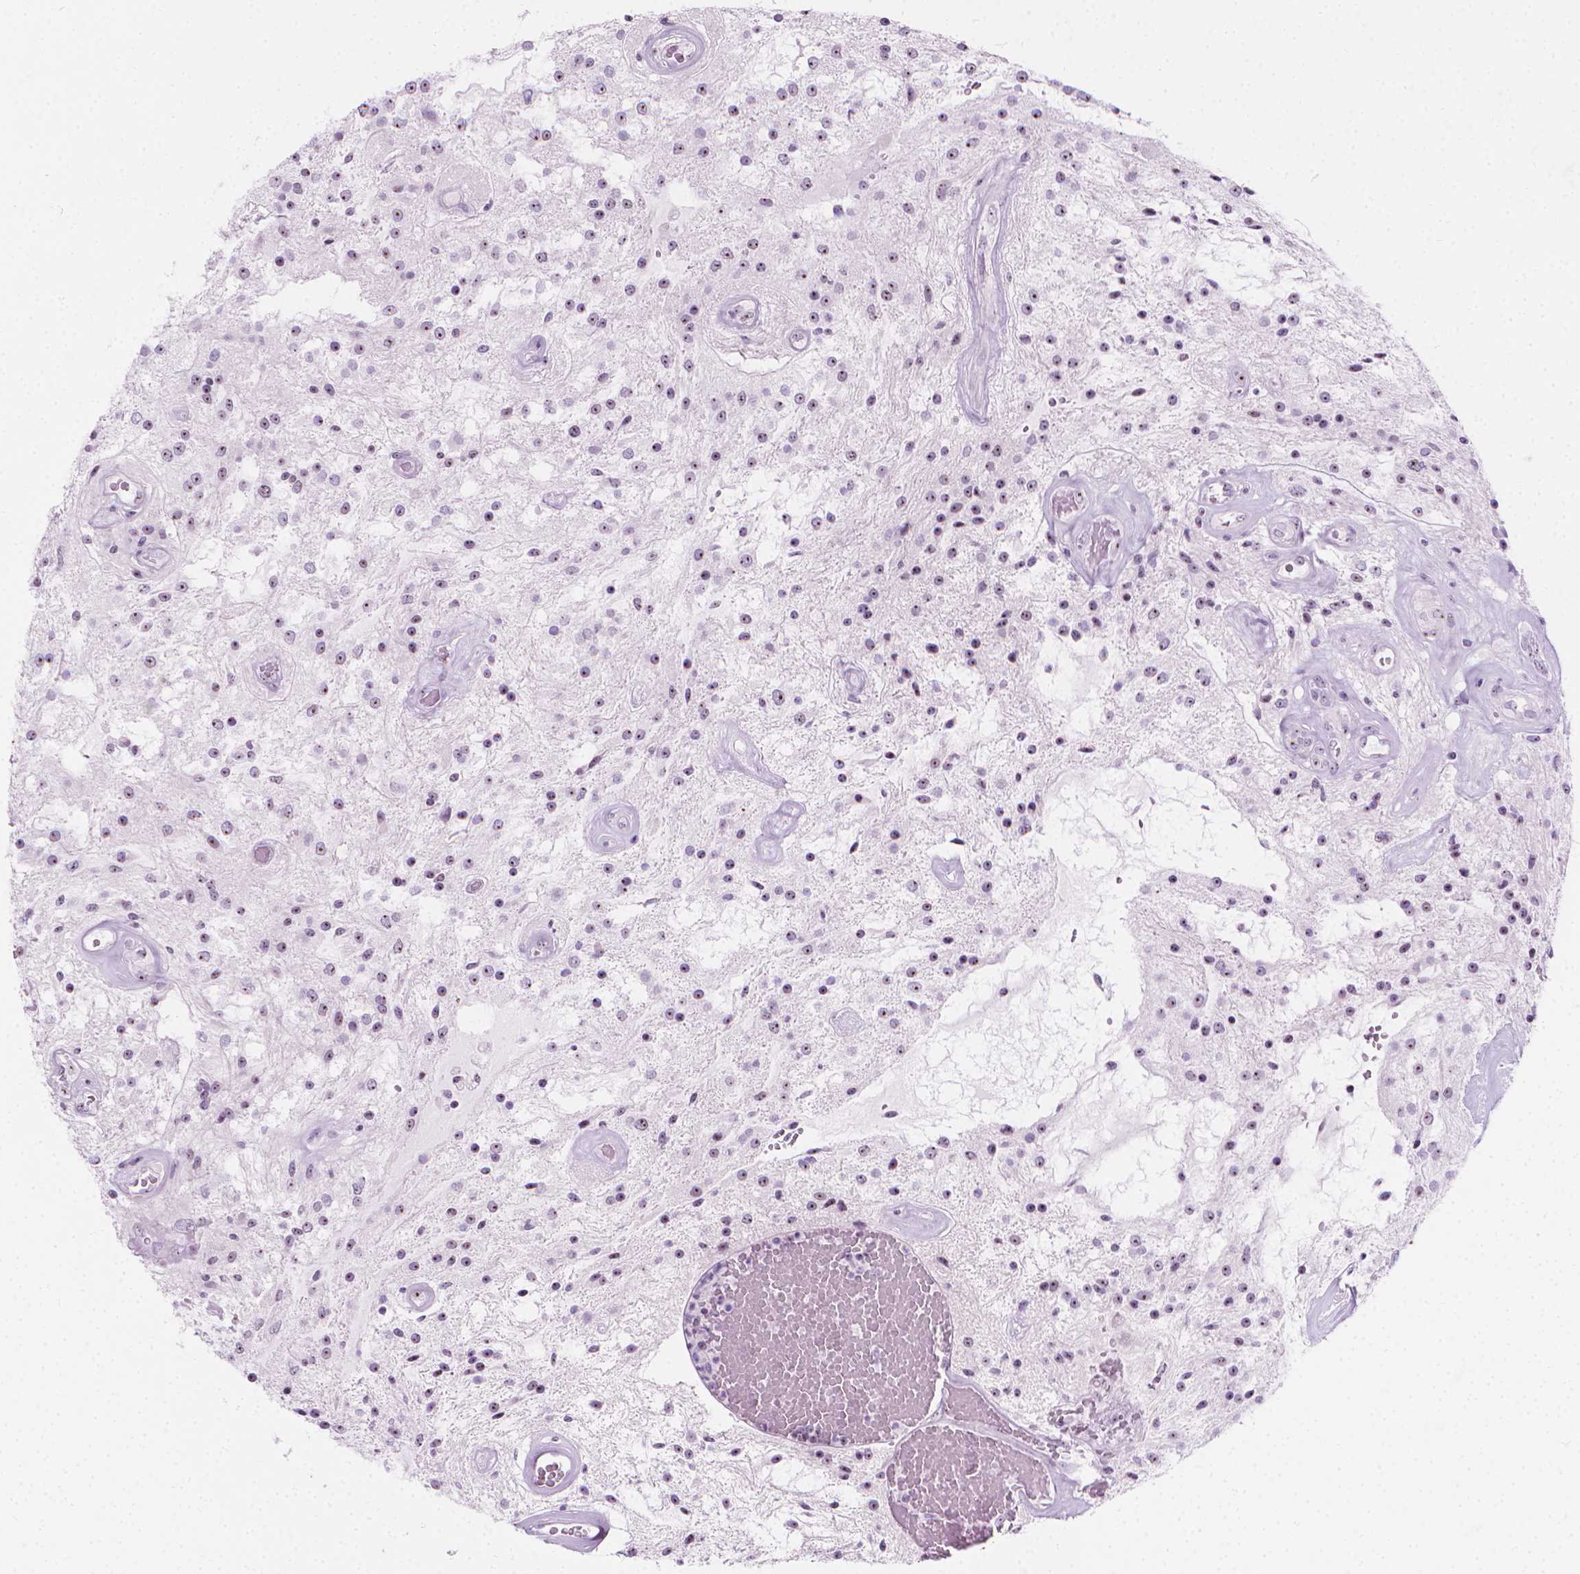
{"staining": {"intensity": "weak", "quantity": "25%-75%", "location": "nuclear"}, "tissue": "glioma", "cell_type": "Tumor cells", "image_type": "cancer", "snomed": [{"axis": "morphology", "description": "Glioma, malignant, Low grade"}, {"axis": "topography", "description": "Cerebellum"}], "caption": "DAB immunohistochemical staining of glioma shows weak nuclear protein expression in about 25%-75% of tumor cells. (DAB IHC with brightfield microscopy, high magnification).", "gene": "NOL7", "patient": {"sex": "female", "age": 14}}